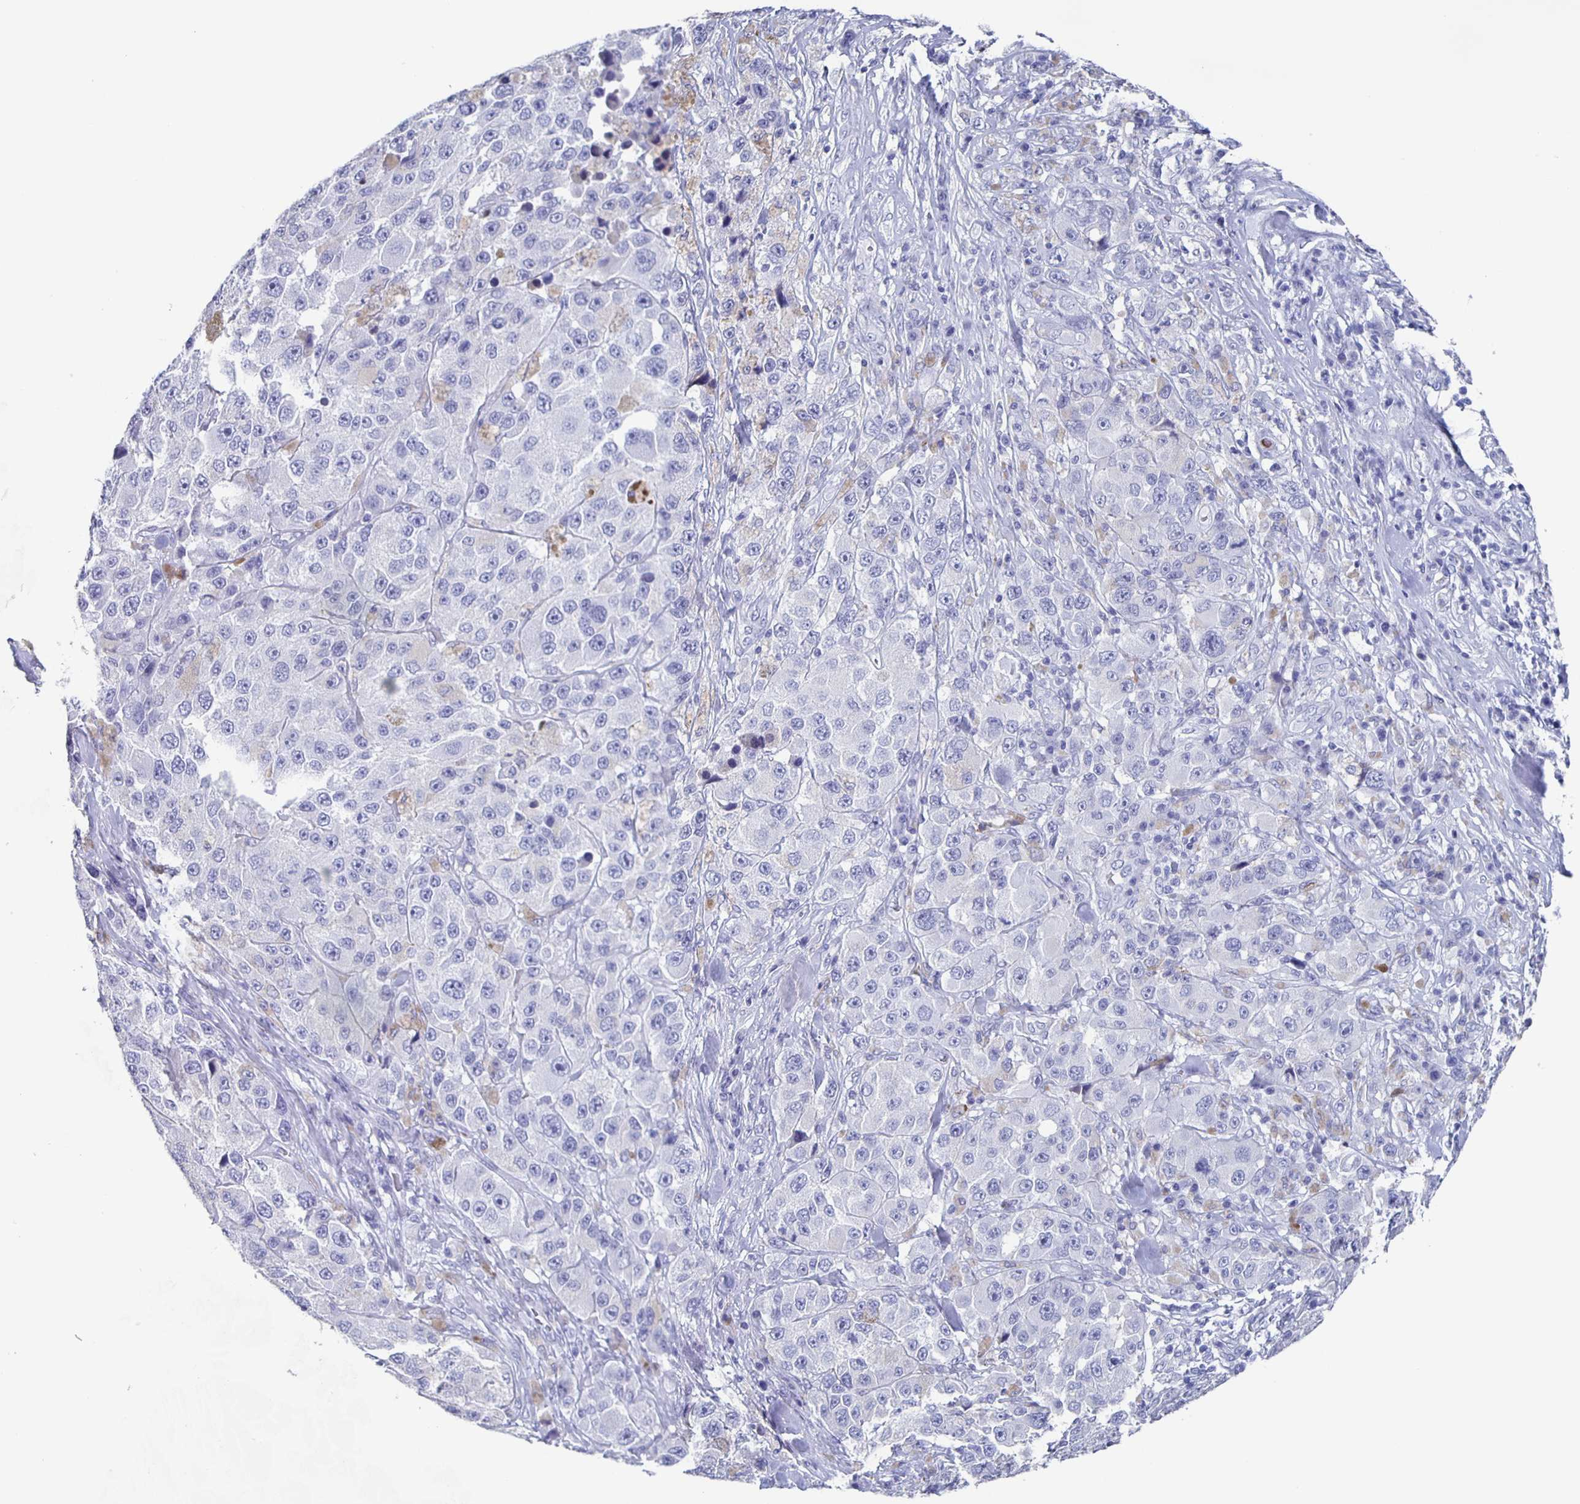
{"staining": {"intensity": "negative", "quantity": "none", "location": "none"}, "tissue": "melanoma", "cell_type": "Tumor cells", "image_type": "cancer", "snomed": [{"axis": "morphology", "description": "Malignant melanoma, Metastatic site"}, {"axis": "topography", "description": "Lymph node"}], "caption": "An image of human melanoma is negative for staining in tumor cells.", "gene": "FGA", "patient": {"sex": "male", "age": 62}}